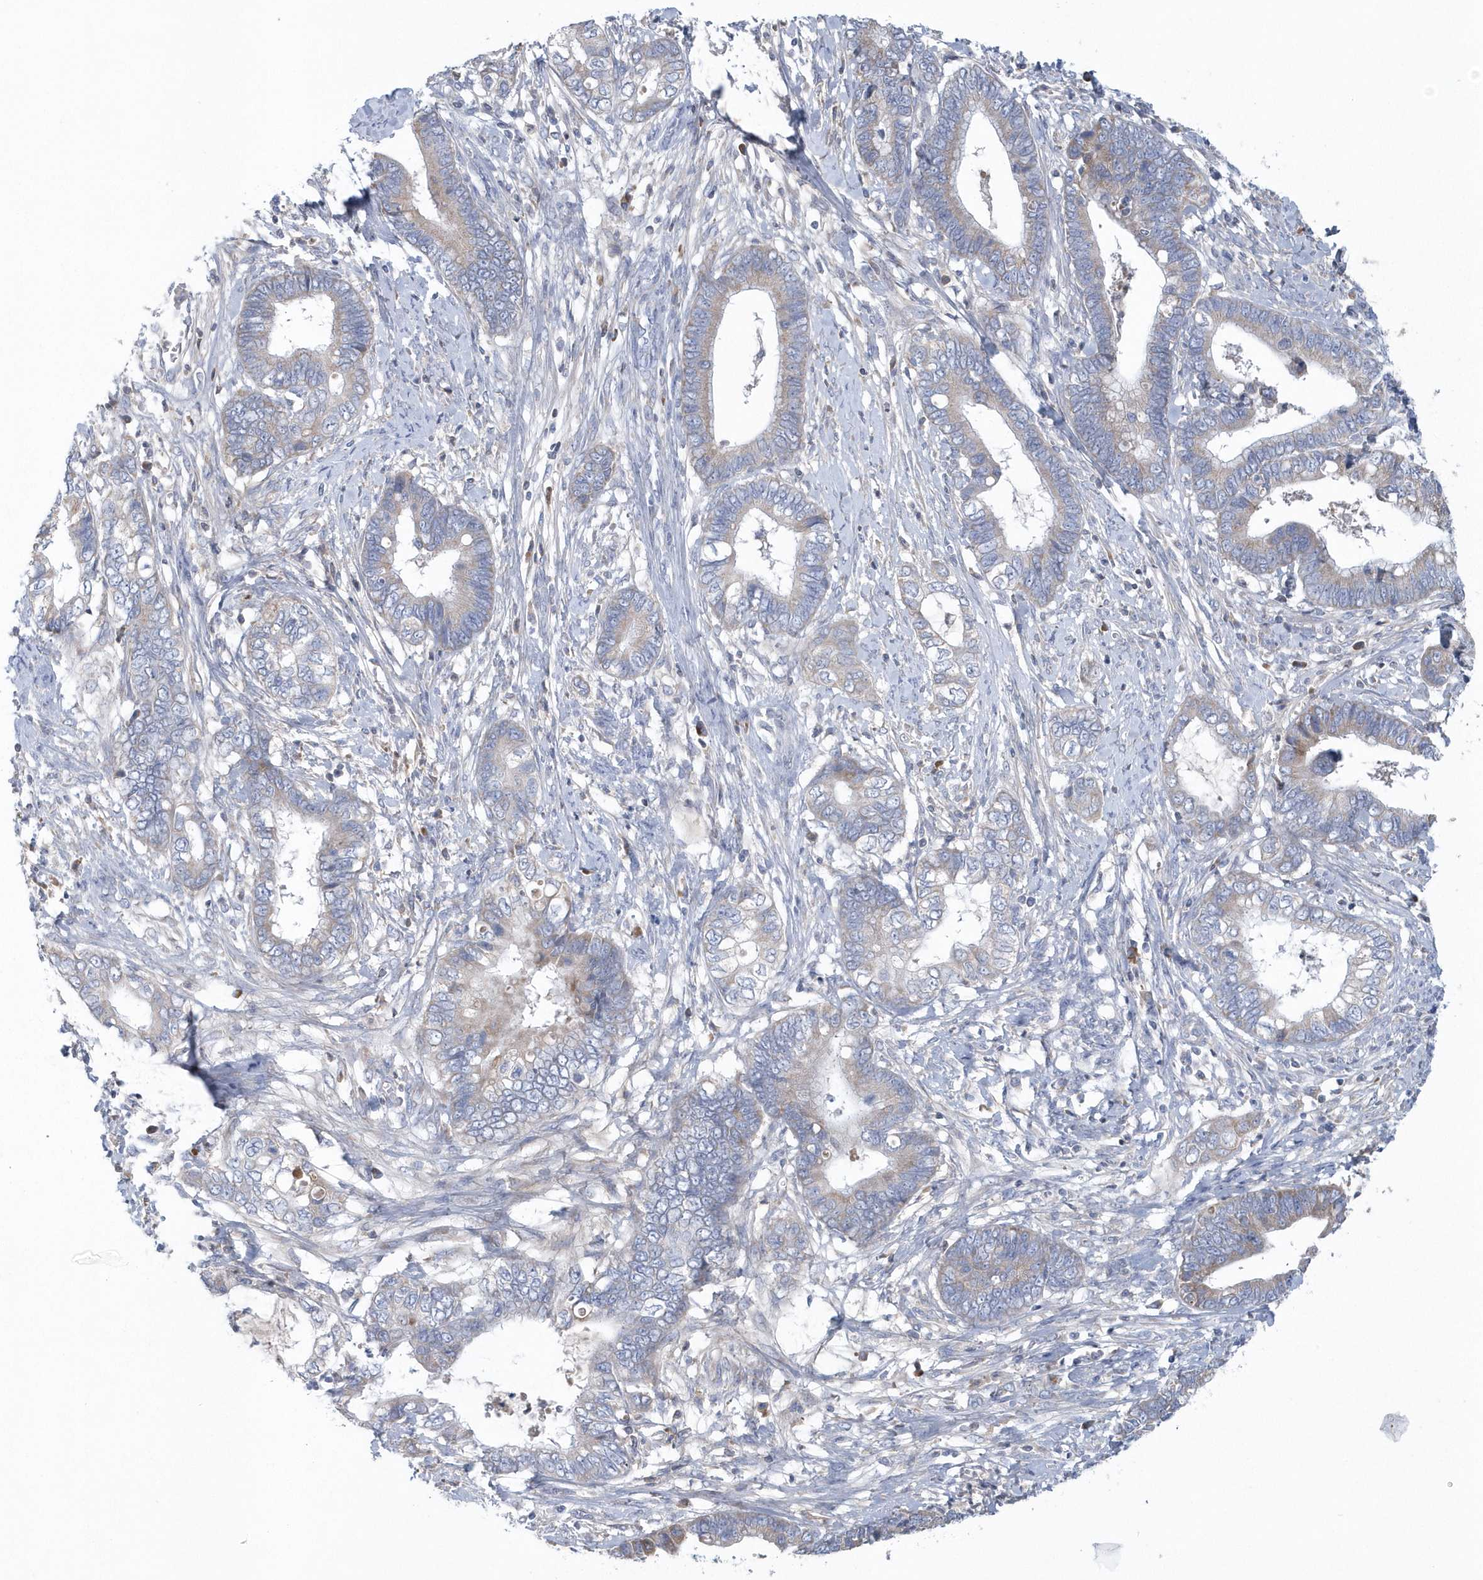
{"staining": {"intensity": "weak", "quantity": "<25%", "location": "cytoplasmic/membranous"}, "tissue": "cervical cancer", "cell_type": "Tumor cells", "image_type": "cancer", "snomed": [{"axis": "morphology", "description": "Adenocarcinoma, NOS"}, {"axis": "topography", "description": "Cervix"}], "caption": "Immunohistochemistry histopathology image of neoplastic tissue: cervical adenocarcinoma stained with DAB (3,3'-diaminobenzidine) exhibits no significant protein staining in tumor cells.", "gene": "SPATA18", "patient": {"sex": "female", "age": 44}}